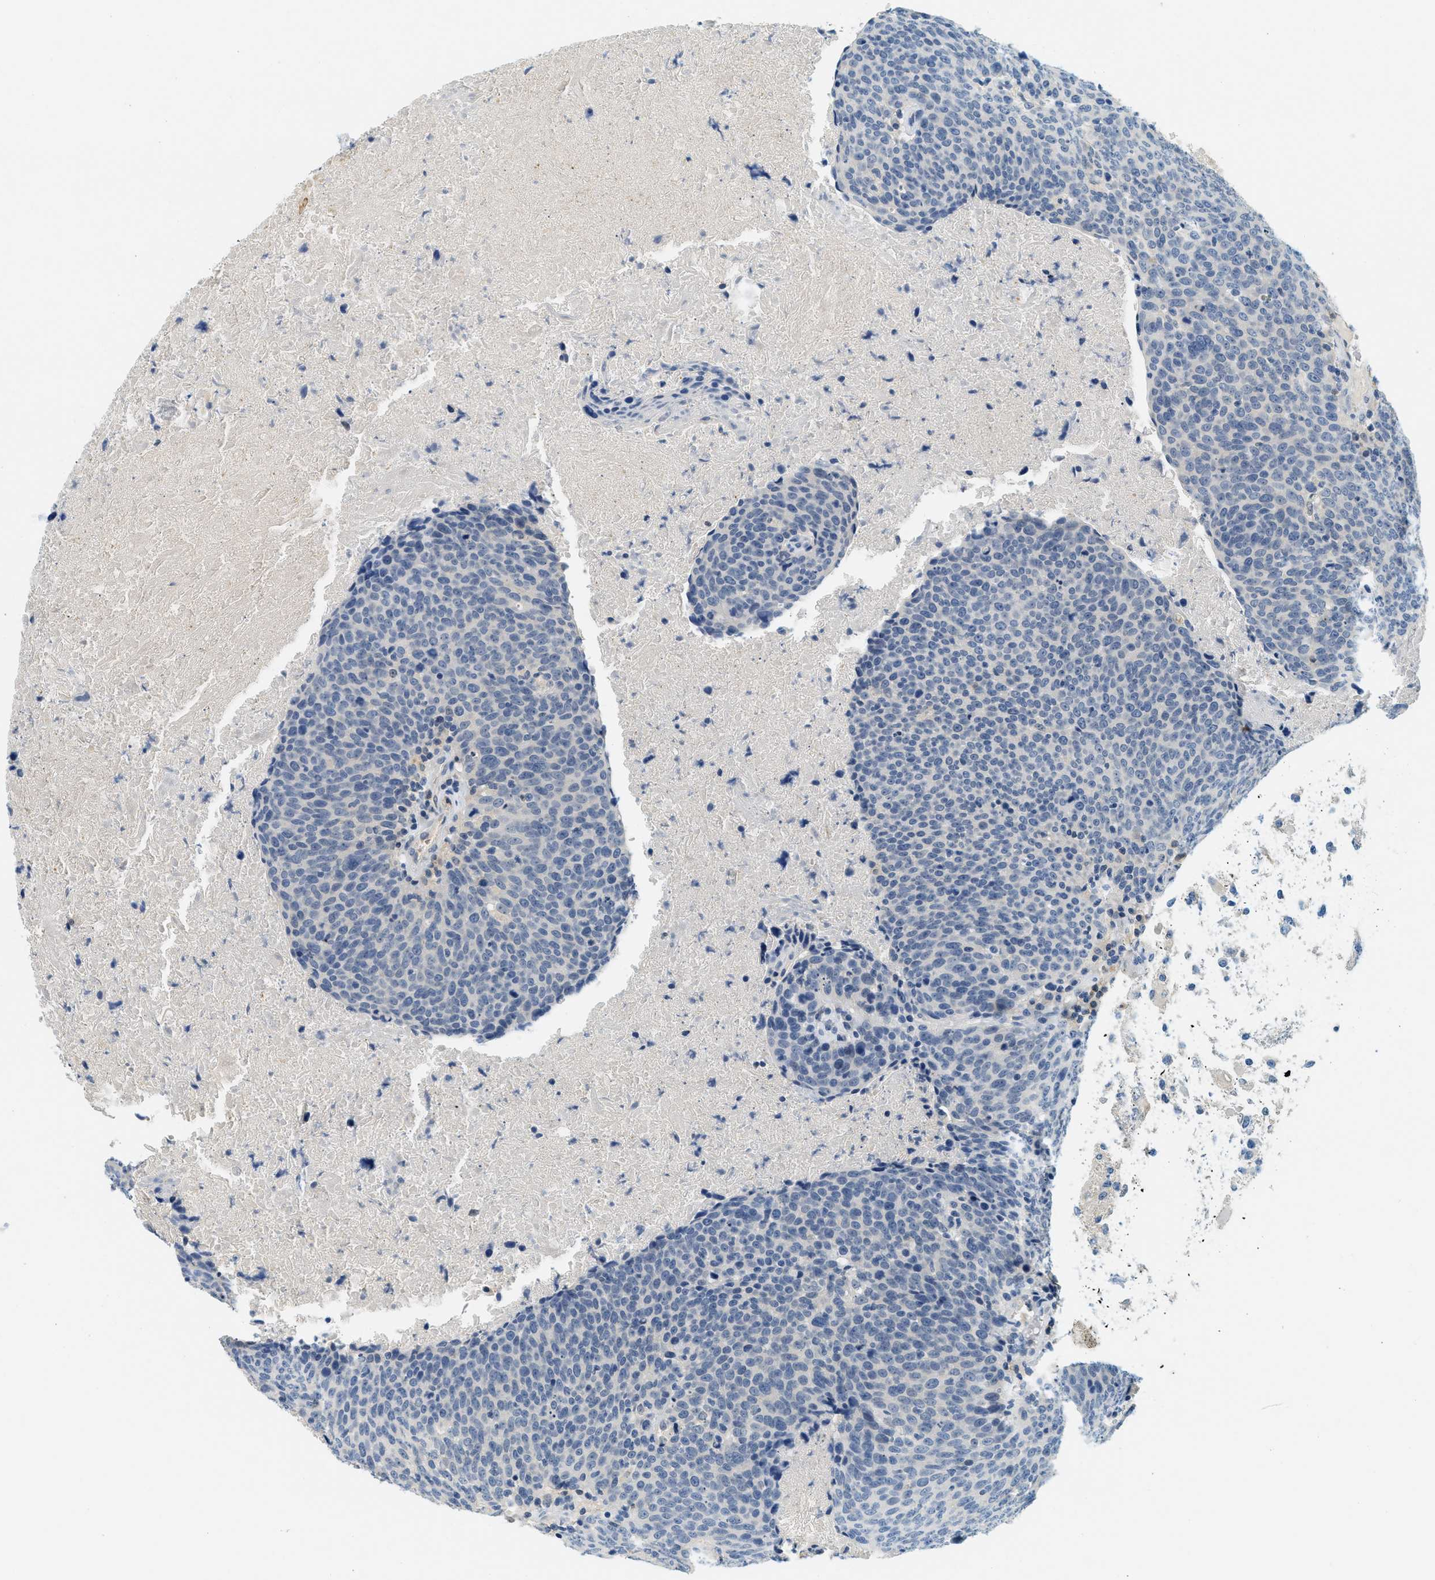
{"staining": {"intensity": "negative", "quantity": "none", "location": "none"}, "tissue": "head and neck cancer", "cell_type": "Tumor cells", "image_type": "cancer", "snomed": [{"axis": "morphology", "description": "Squamous cell carcinoma, NOS"}, {"axis": "morphology", "description": "Squamous cell carcinoma, metastatic, NOS"}, {"axis": "topography", "description": "Lymph node"}, {"axis": "topography", "description": "Head-Neck"}], "caption": "High power microscopy micrograph of an immunohistochemistry (IHC) micrograph of metastatic squamous cell carcinoma (head and neck), revealing no significant staining in tumor cells.", "gene": "RASGRP2", "patient": {"sex": "male", "age": 62}}